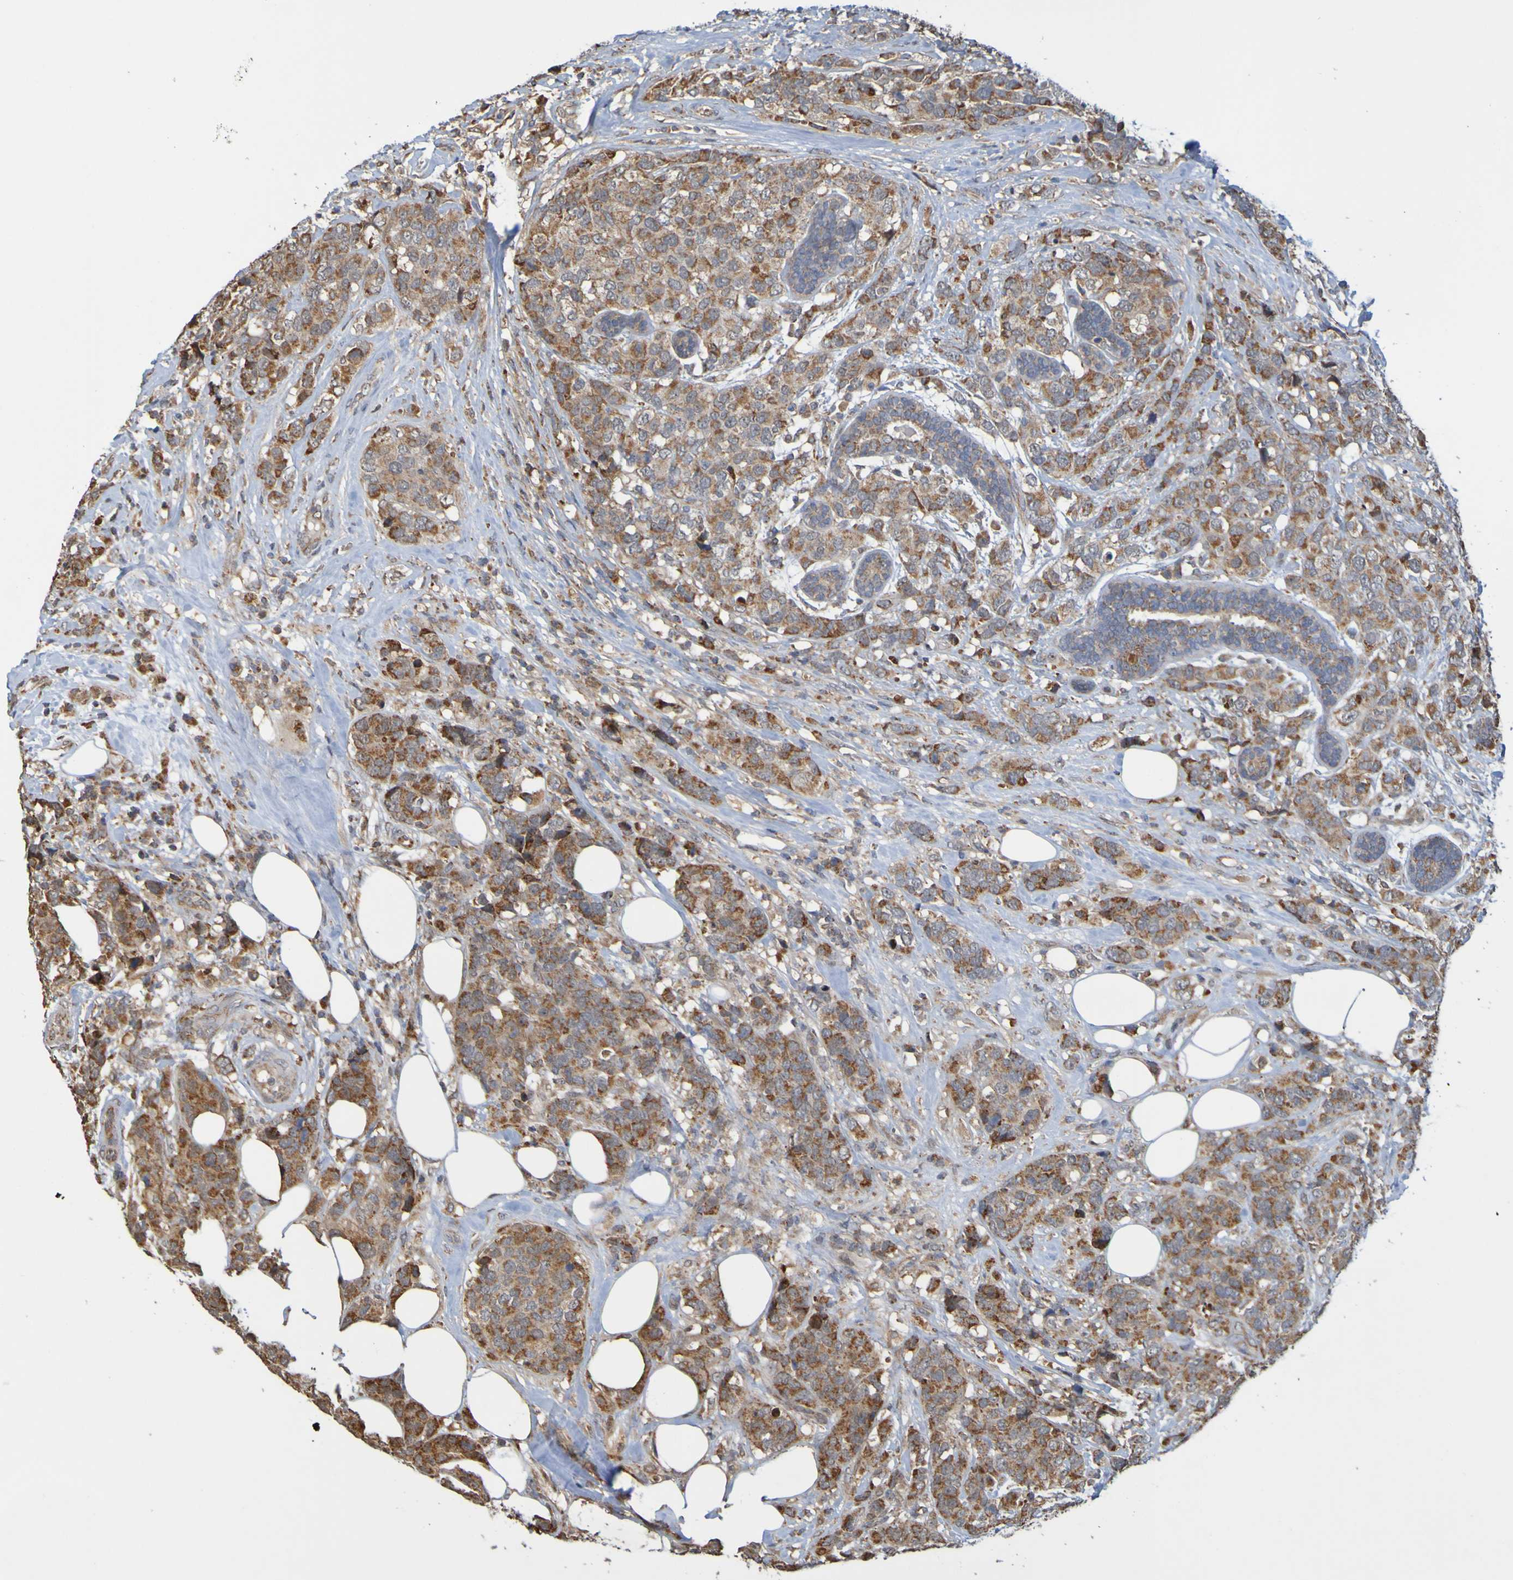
{"staining": {"intensity": "strong", "quantity": ">75%", "location": "cytoplasmic/membranous"}, "tissue": "breast cancer", "cell_type": "Tumor cells", "image_type": "cancer", "snomed": [{"axis": "morphology", "description": "Lobular carcinoma"}, {"axis": "topography", "description": "Breast"}], "caption": "A micrograph of human lobular carcinoma (breast) stained for a protein reveals strong cytoplasmic/membranous brown staining in tumor cells. (DAB (3,3'-diaminobenzidine) IHC with brightfield microscopy, high magnification).", "gene": "TMBIM1", "patient": {"sex": "female", "age": 59}}